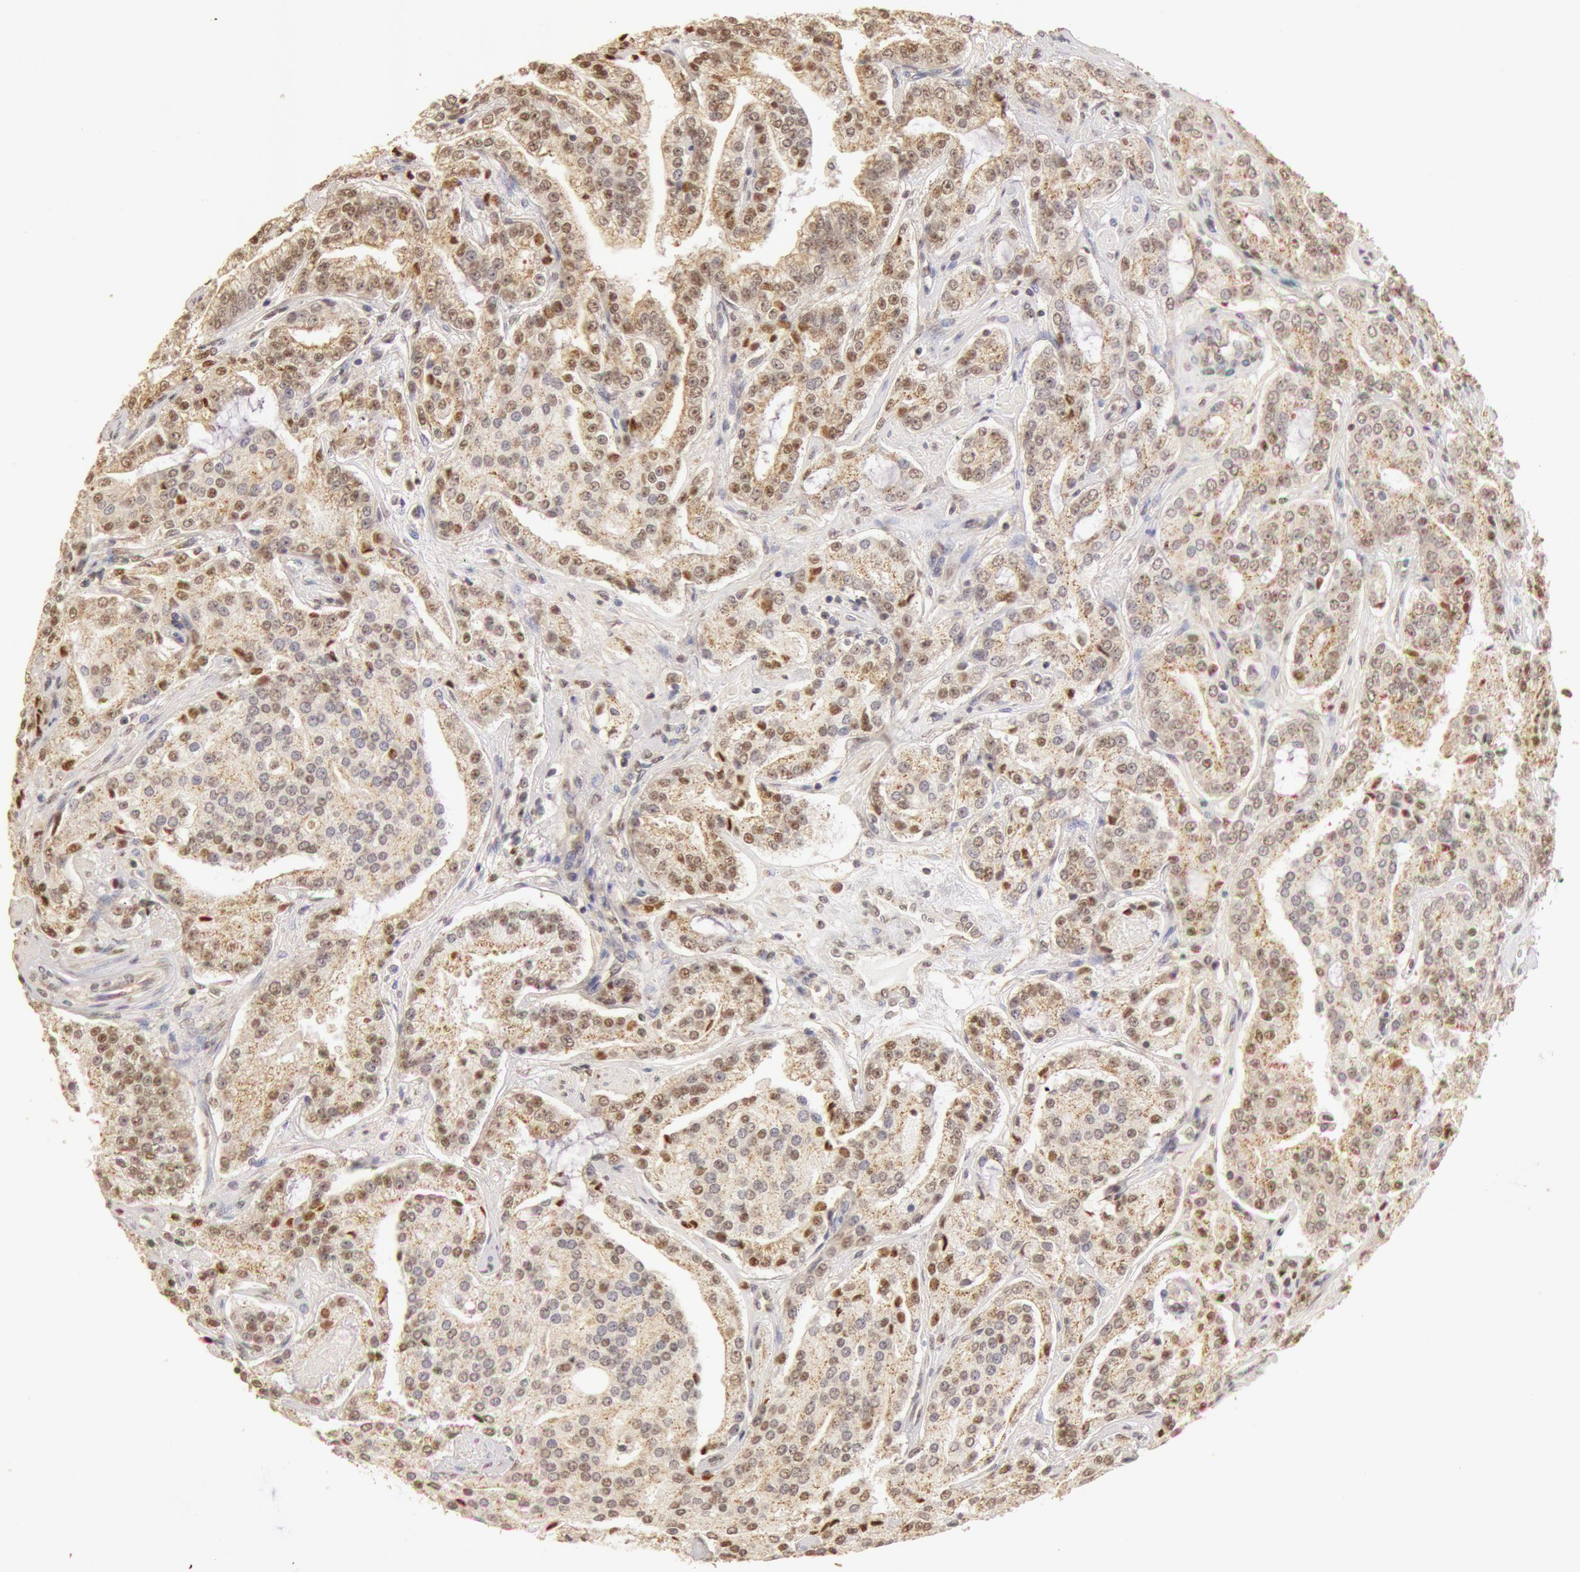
{"staining": {"intensity": "moderate", "quantity": ">75%", "location": "cytoplasmic/membranous,nuclear"}, "tissue": "prostate cancer", "cell_type": "Tumor cells", "image_type": "cancer", "snomed": [{"axis": "morphology", "description": "Adenocarcinoma, Medium grade"}, {"axis": "topography", "description": "Prostate"}], "caption": "The photomicrograph shows immunohistochemical staining of prostate adenocarcinoma (medium-grade). There is moderate cytoplasmic/membranous and nuclear expression is present in approximately >75% of tumor cells.", "gene": "SNRNP70", "patient": {"sex": "male", "age": 72}}